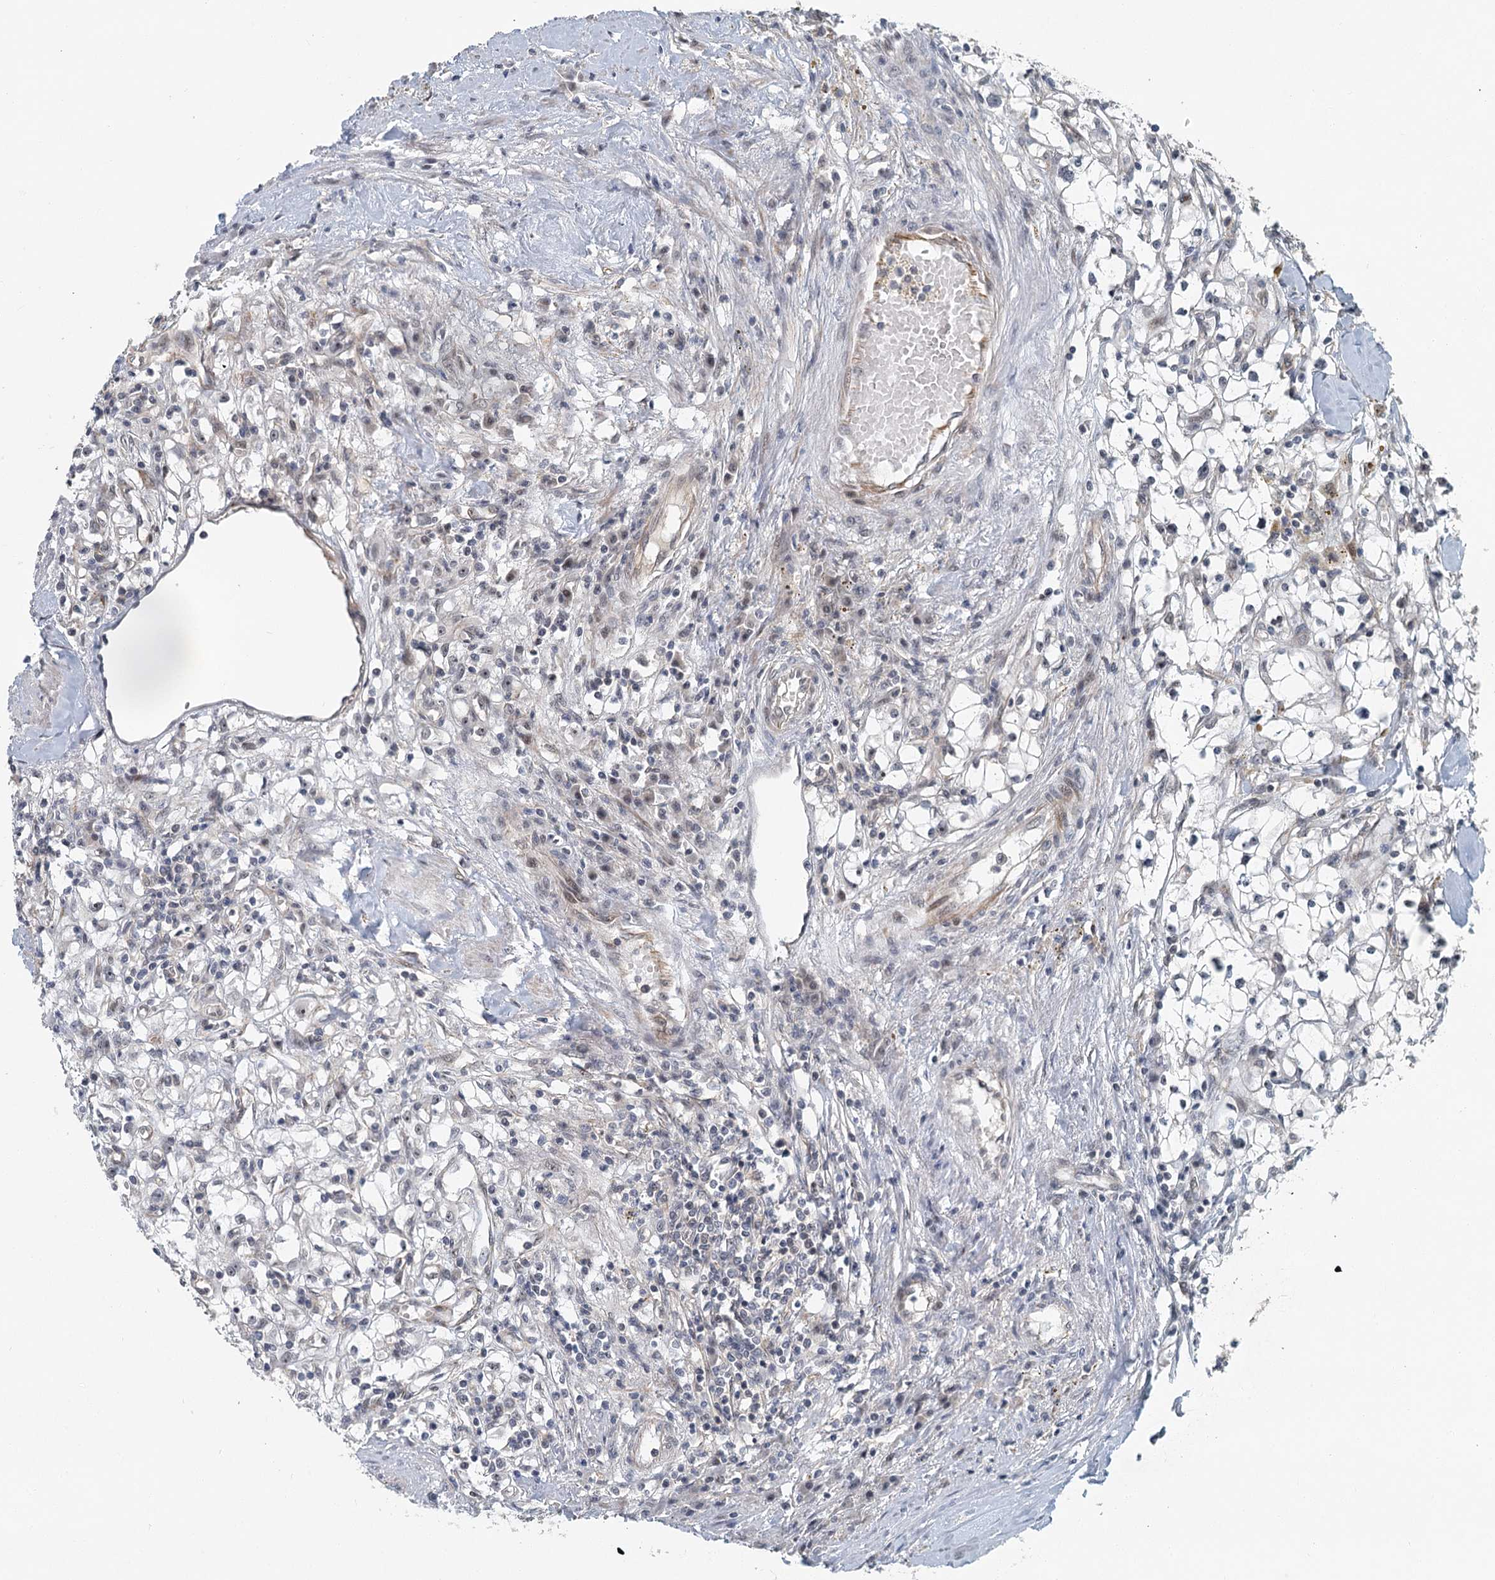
{"staining": {"intensity": "negative", "quantity": "none", "location": "none"}, "tissue": "renal cancer", "cell_type": "Tumor cells", "image_type": "cancer", "snomed": [{"axis": "morphology", "description": "Adenocarcinoma, NOS"}, {"axis": "topography", "description": "Kidney"}], "caption": "This image is of renal cancer stained with immunohistochemistry to label a protein in brown with the nuclei are counter-stained blue. There is no staining in tumor cells. Brightfield microscopy of immunohistochemistry stained with DAB (brown) and hematoxylin (blue), captured at high magnification.", "gene": "TAS2R42", "patient": {"sex": "male", "age": 56}}